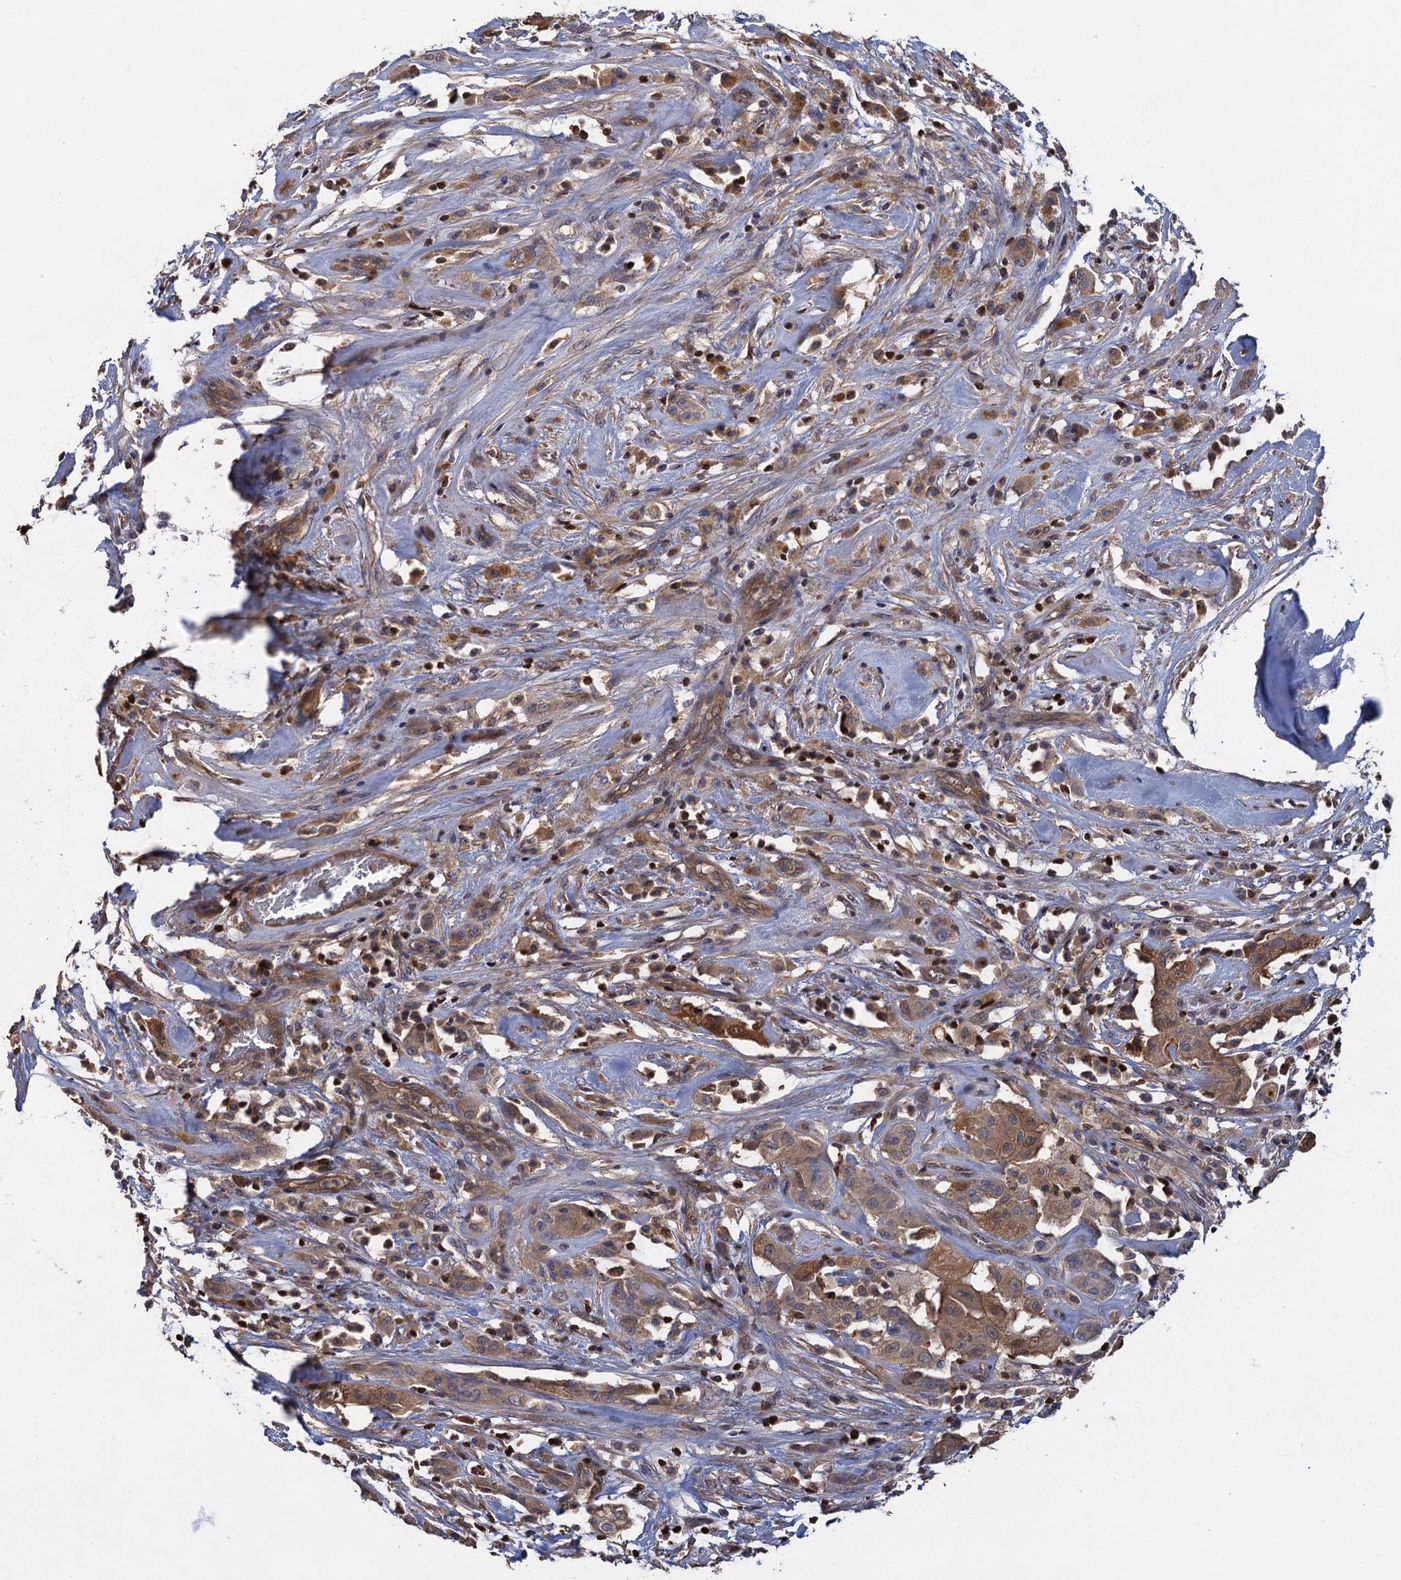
{"staining": {"intensity": "moderate", "quantity": ">75%", "location": "cytoplasmic/membranous"}, "tissue": "thyroid cancer", "cell_type": "Tumor cells", "image_type": "cancer", "snomed": [{"axis": "morphology", "description": "Papillary adenocarcinoma, NOS"}, {"axis": "topography", "description": "Thyroid gland"}], "caption": "Human thyroid papillary adenocarcinoma stained with a brown dye shows moderate cytoplasmic/membranous positive expression in approximately >75% of tumor cells.", "gene": "DGKA", "patient": {"sex": "female", "age": 59}}